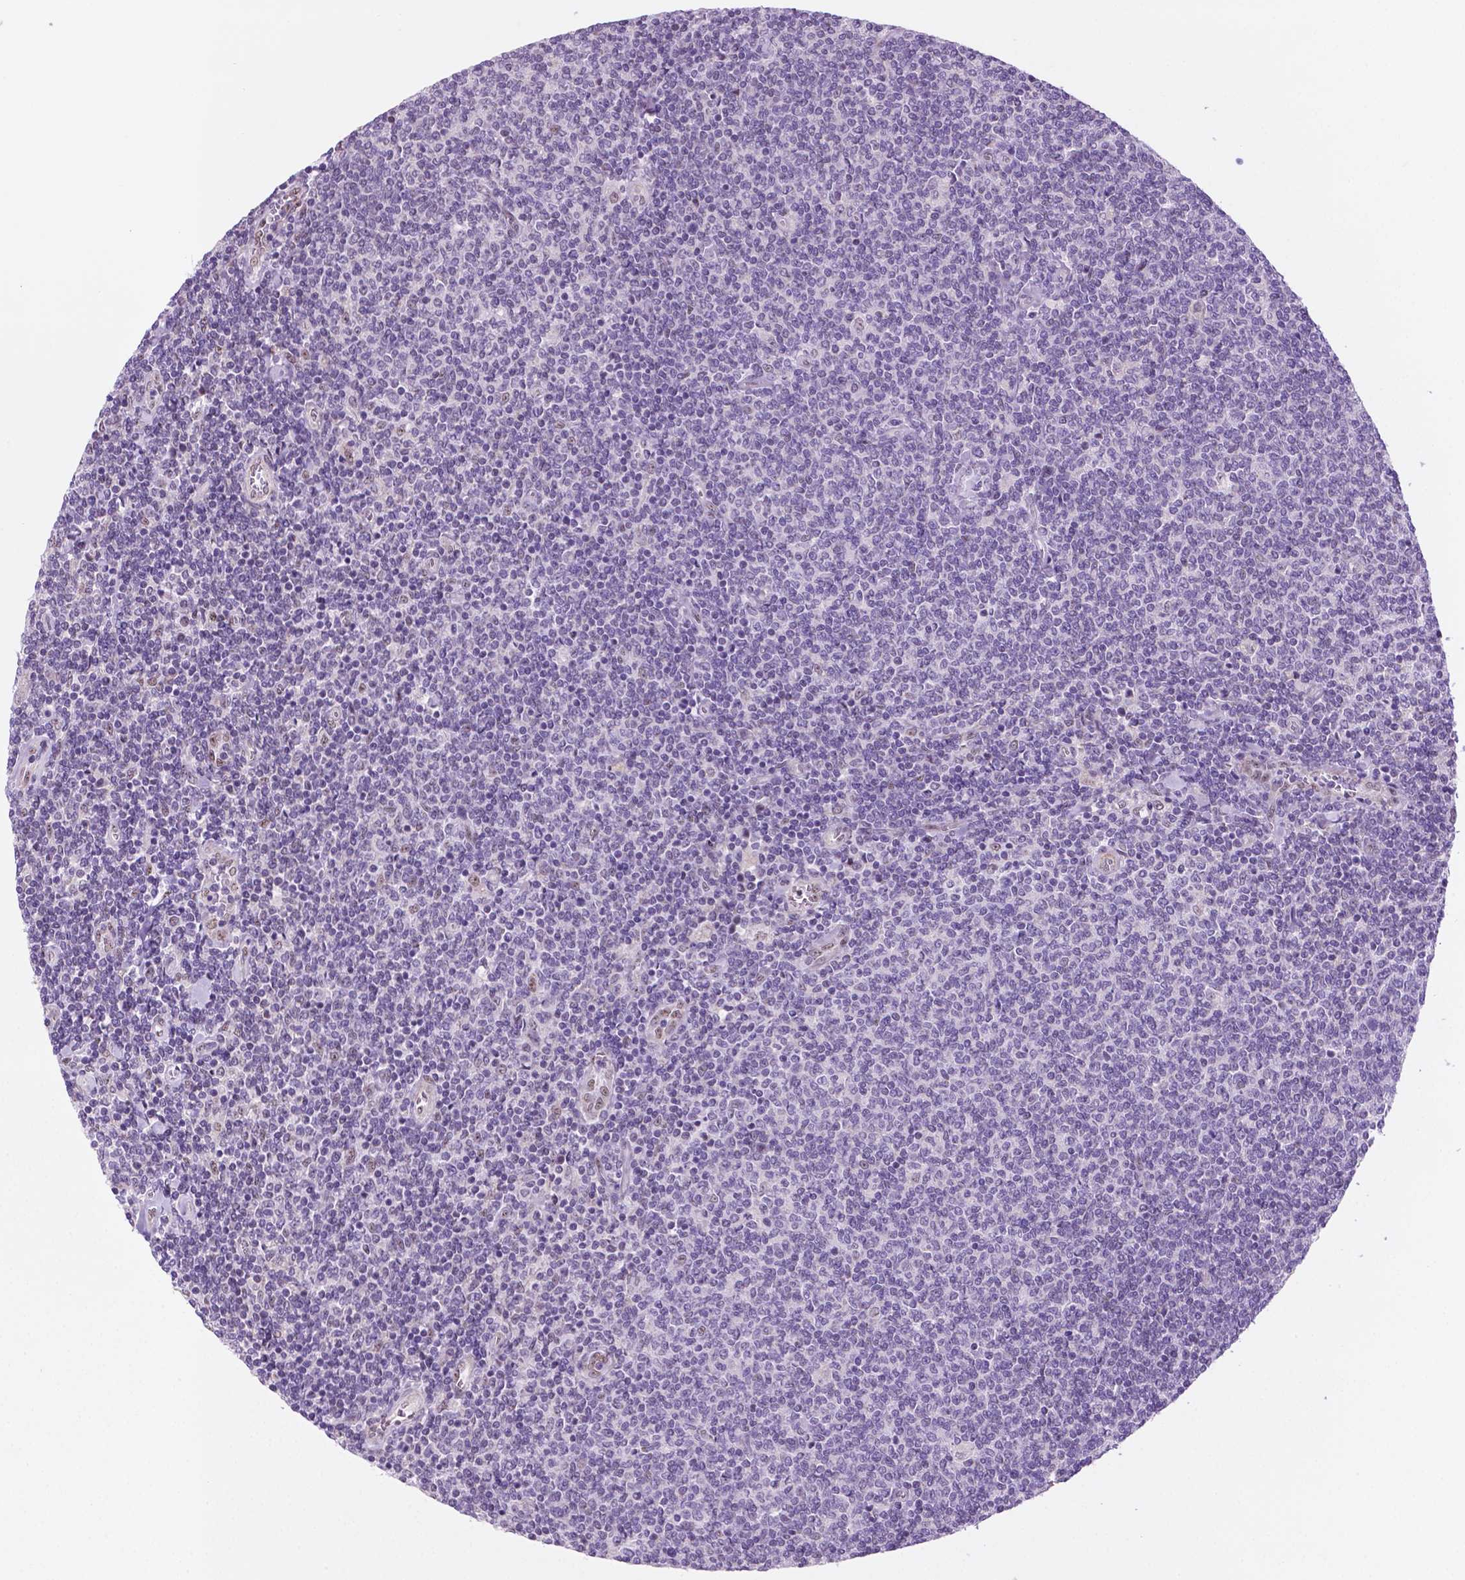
{"staining": {"intensity": "negative", "quantity": "none", "location": "none"}, "tissue": "lymphoma", "cell_type": "Tumor cells", "image_type": "cancer", "snomed": [{"axis": "morphology", "description": "Malignant lymphoma, non-Hodgkin's type, Low grade"}, {"axis": "topography", "description": "Lymph node"}], "caption": "This is a histopathology image of IHC staining of malignant lymphoma, non-Hodgkin's type (low-grade), which shows no positivity in tumor cells.", "gene": "C18orf21", "patient": {"sex": "male", "age": 52}}